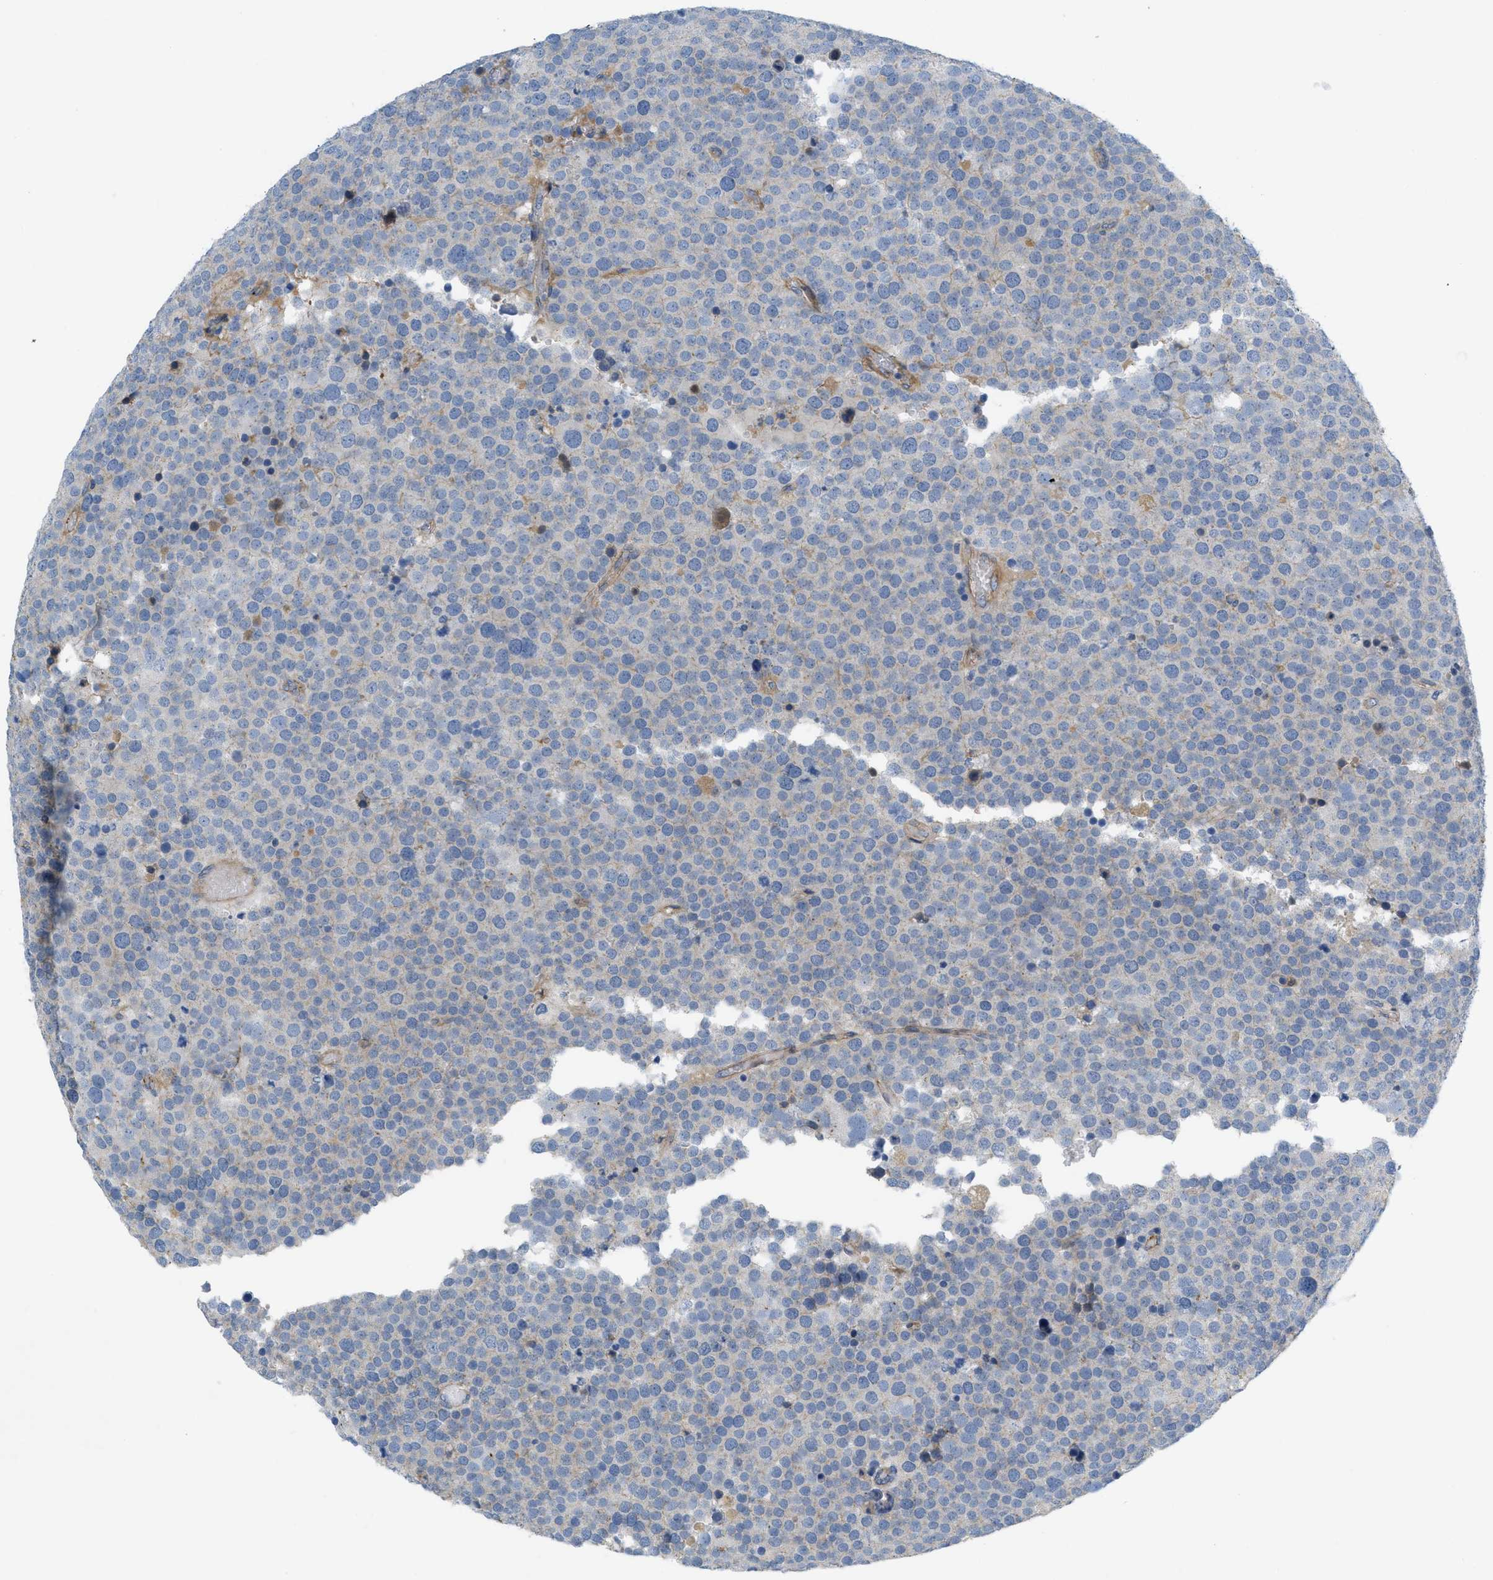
{"staining": {"intensity": "negative", "quantity": "none", "location": "none"}, "tissue": "testis cancer", "cell_type": "Tumor cells", "image_type": "cancer", "snomed": [{"axis": "morphology", "description": "Normal tissue, NOS"}, {"axis": "morphology", "description": "Seminoma, NOS"}, {"axis": "topography", "description": "Testis"}], "caption": "Micrograph shows no significant protein staining in tumor cells of testis cancer (seminoma).", "gene": "CRB3", "patient": {"sex": "male", "age": 71}}